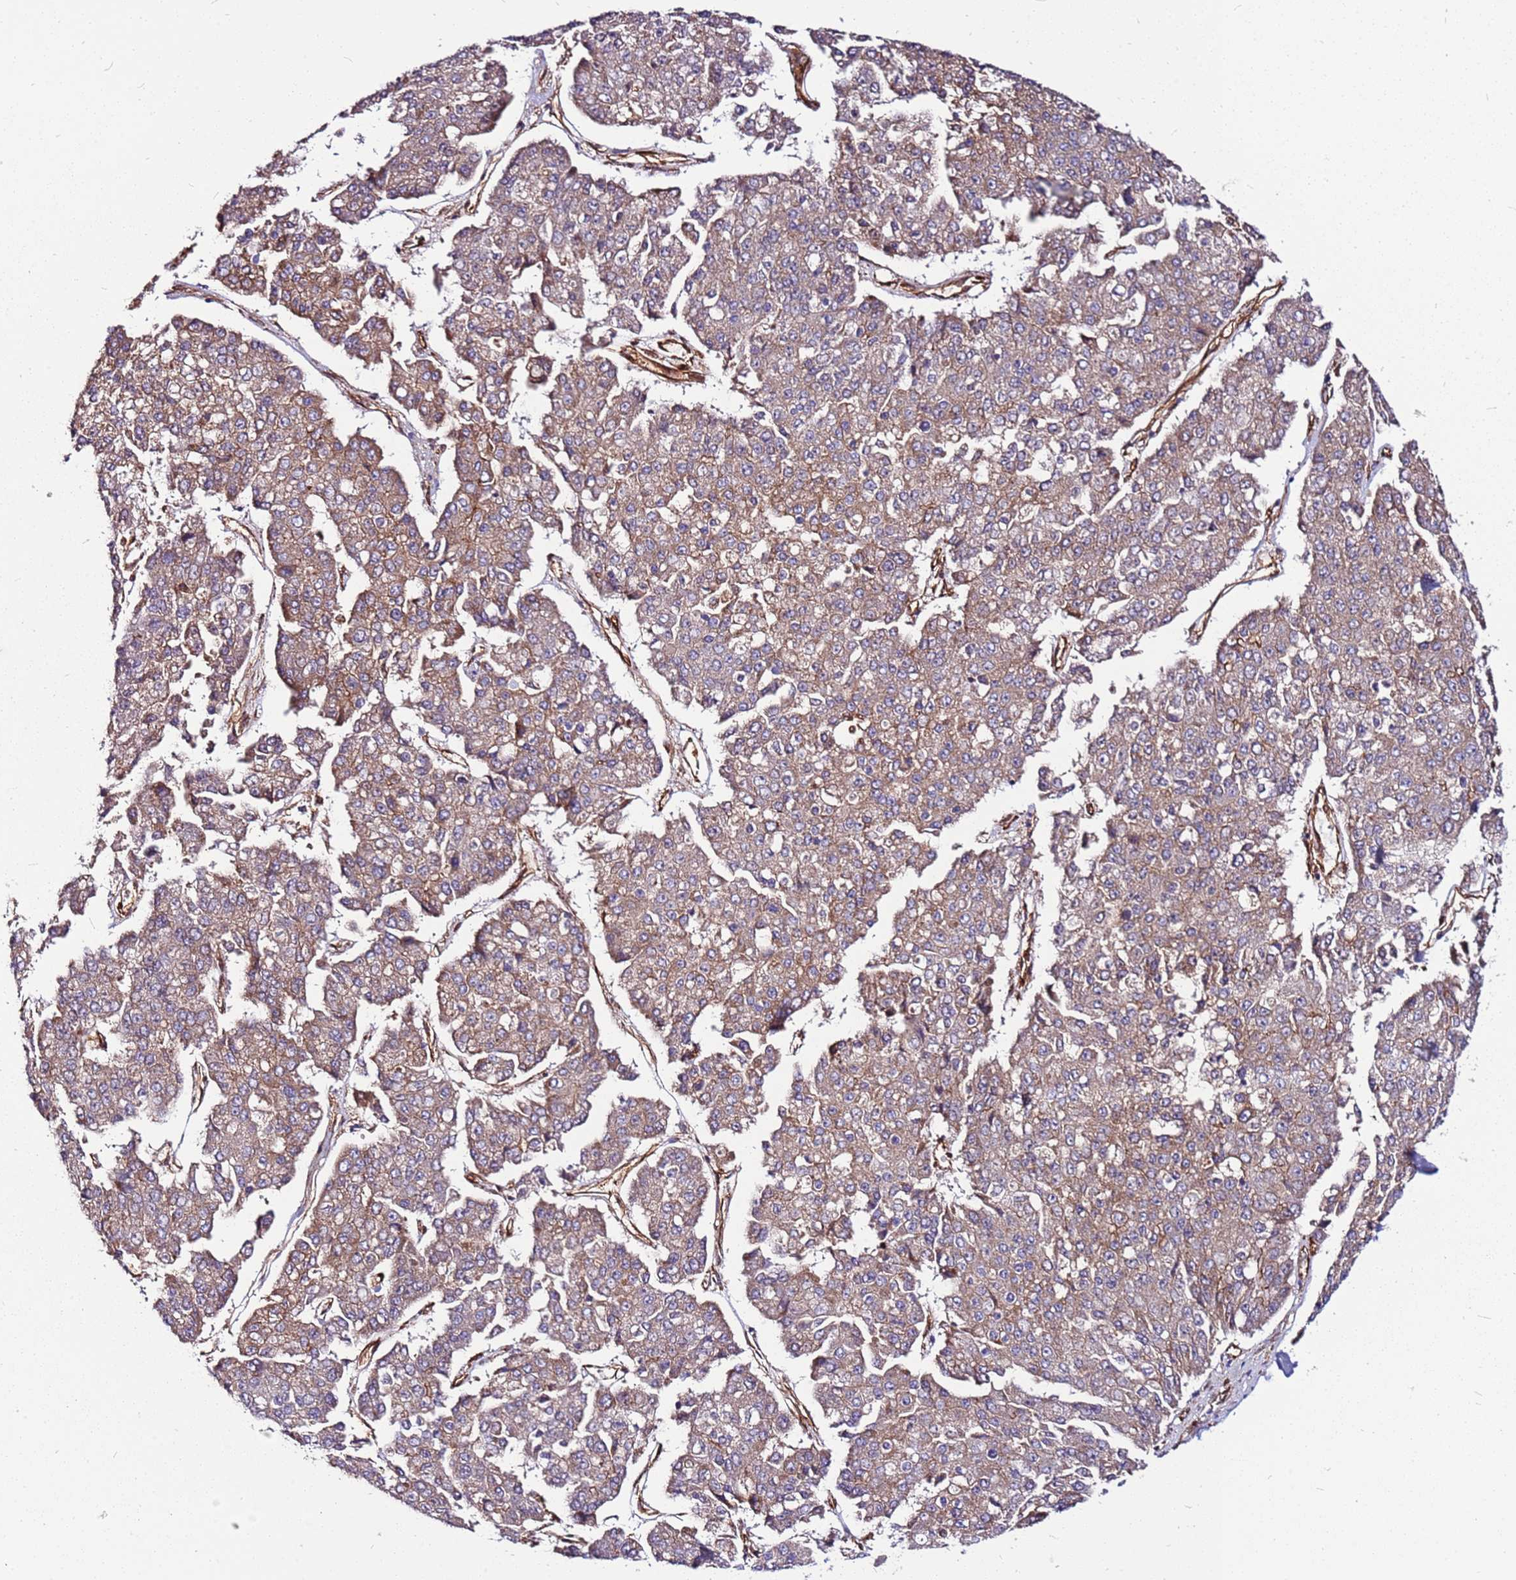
{"staining": {"intensity": "moderate", "quantity": ">75%", "location": "cytoplasmic/membranous"}, "tissue": "pancreatic cancer", "cell_type": "Tumor cells", "image_type": "cancer", "snomed": [{"axis": "morphology", "description": "Adenocarcinoma, NOS"}, {"axis": "topography", "description": "Pancreas"}], "caption": "About >75% of tumor cells in pancreatic adenocarcinoma reveal moderate cytoplasmic/membranous protein positivity as visualized by brown immunohistochemical staining.", "gene": "TOPAZ1", "patient": {"sex": "male", "age": 50}}